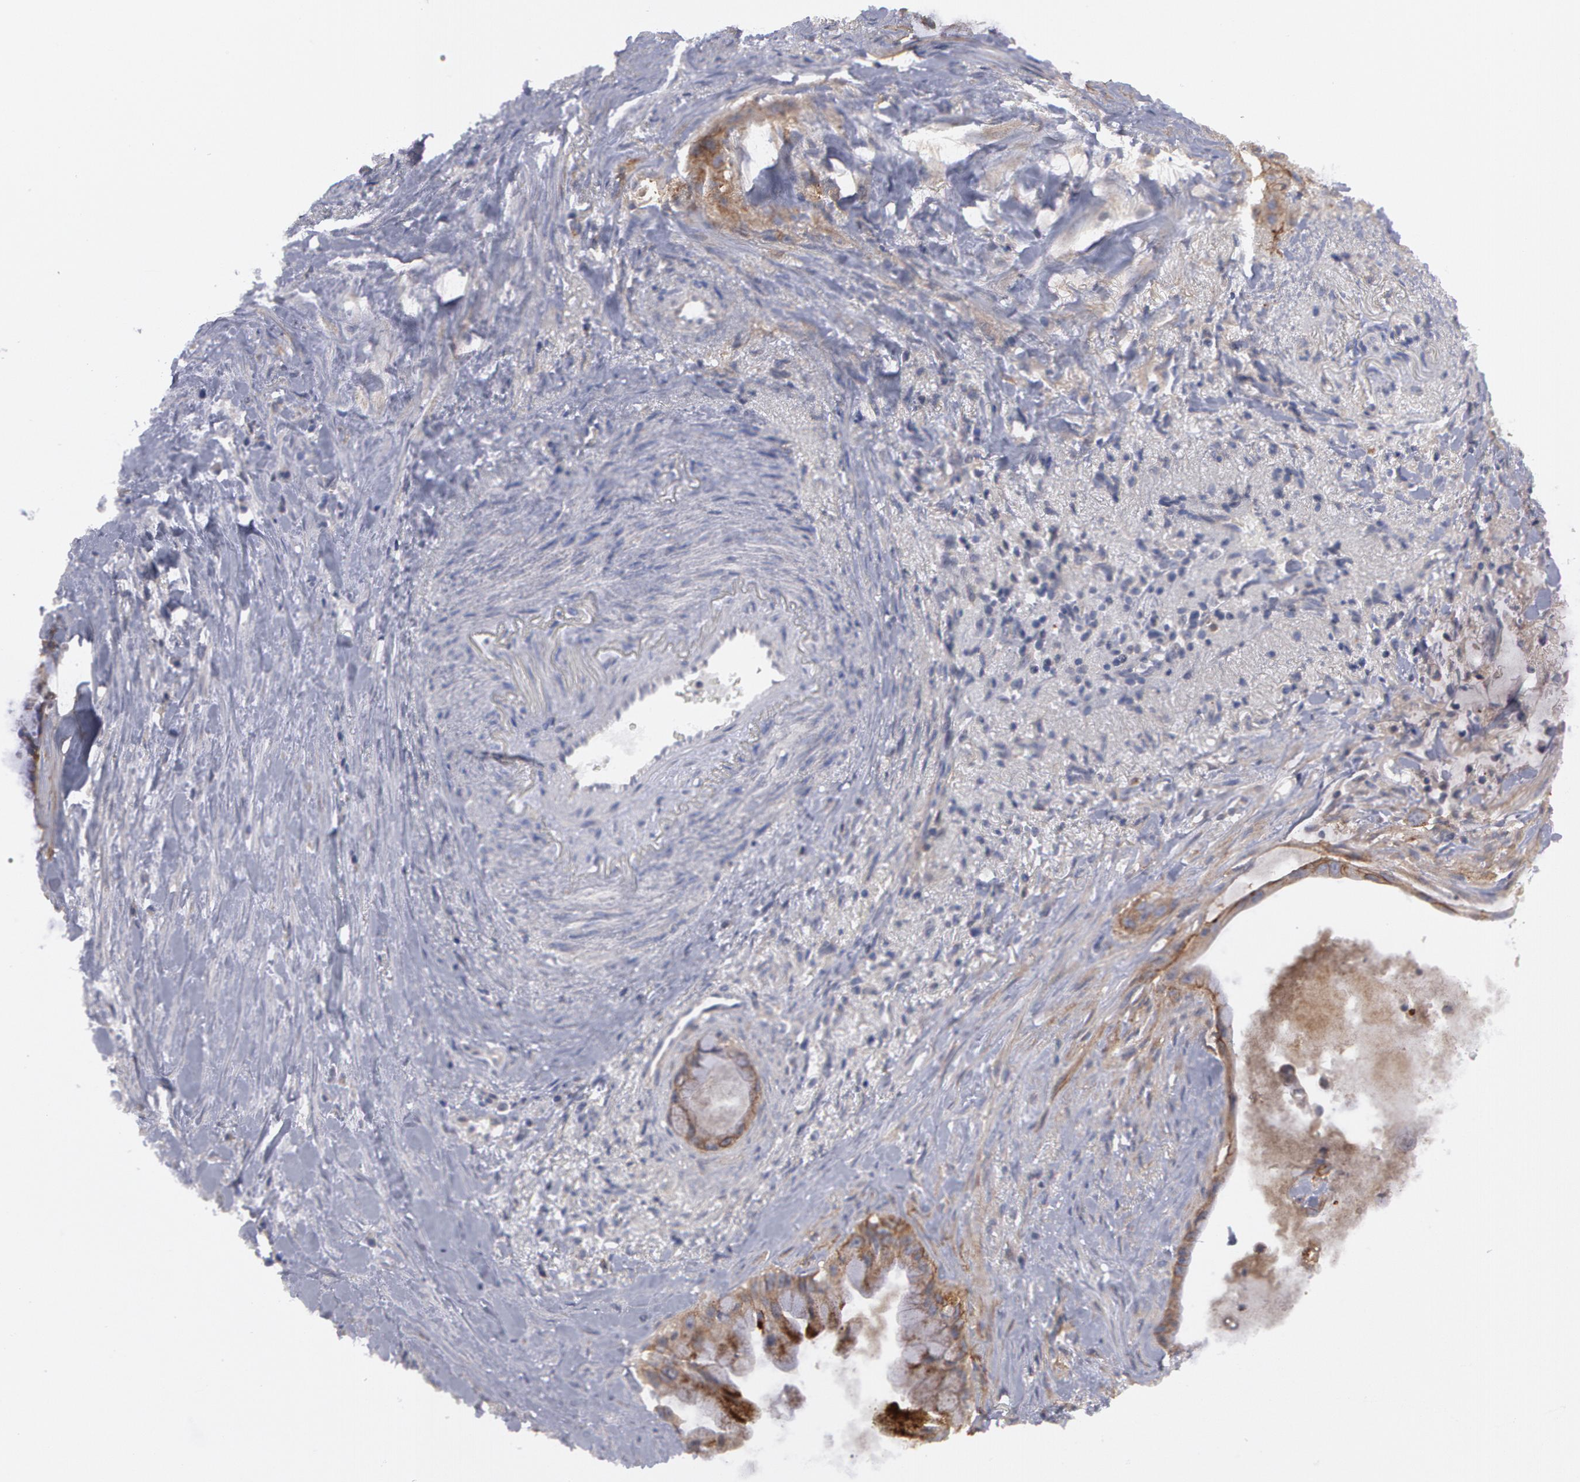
{"staining": {"intensity": "moderate", "quantity": "25%-75%", "location": "cytoplasmic/membranous"}, "tissue": "pancreatic cancer", "cell_type": "Tumor cells", "image_type": "cancer", "snomed": [{"axis": "morphology", "description": "Adenocarcinoma, NOS"}, {"axis": "topography", "description": "Pancreas"}], "caption": "Human pancreatic adenocarcinoma stained for a protein (brown) exhibits moderate cytoplasmic/membranous positive staining in approximately 25%-75% of tumor cells.", "gene": "ERBB2", "patient": {"sex": "male", "age": 59}}